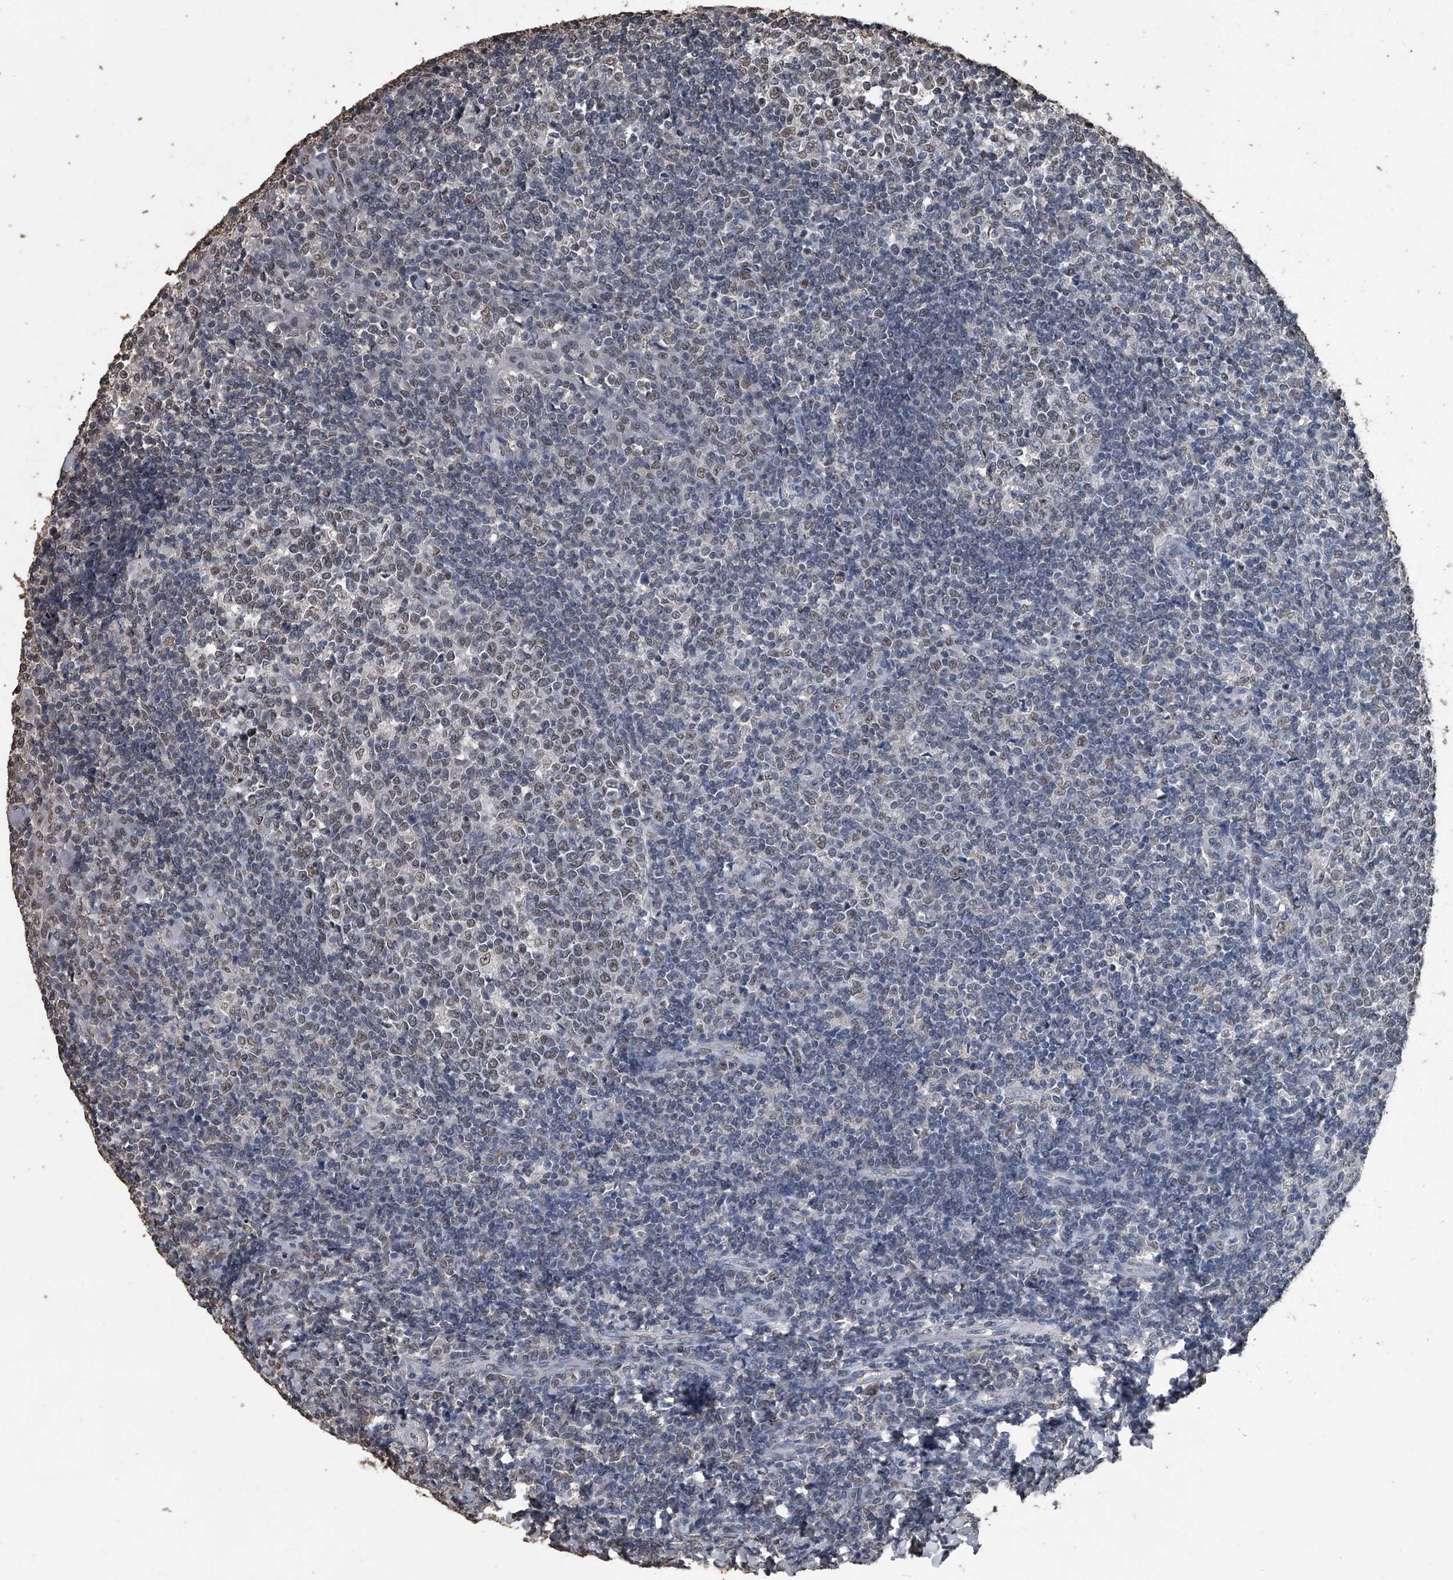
{"staining": {"intensity": "moderate", "quantity": "25%-75%", "location": "nuclear"}, "tissue": "tonsil", "cell_type": "Germinal center cells", "image_type": "normal", "snomed": [{"axis": "morphology", "description": "Normal tissue, NOS"}, {"axis": "topography", "description": "Tonsil"}], "caption": "Germinal center cells reveal medium levels of moderate nuclear positivity in about 25%-75% of cells in benign human tonsil.", "gene": "MATR3", "patient": {"sex": "female", "age": 19}}